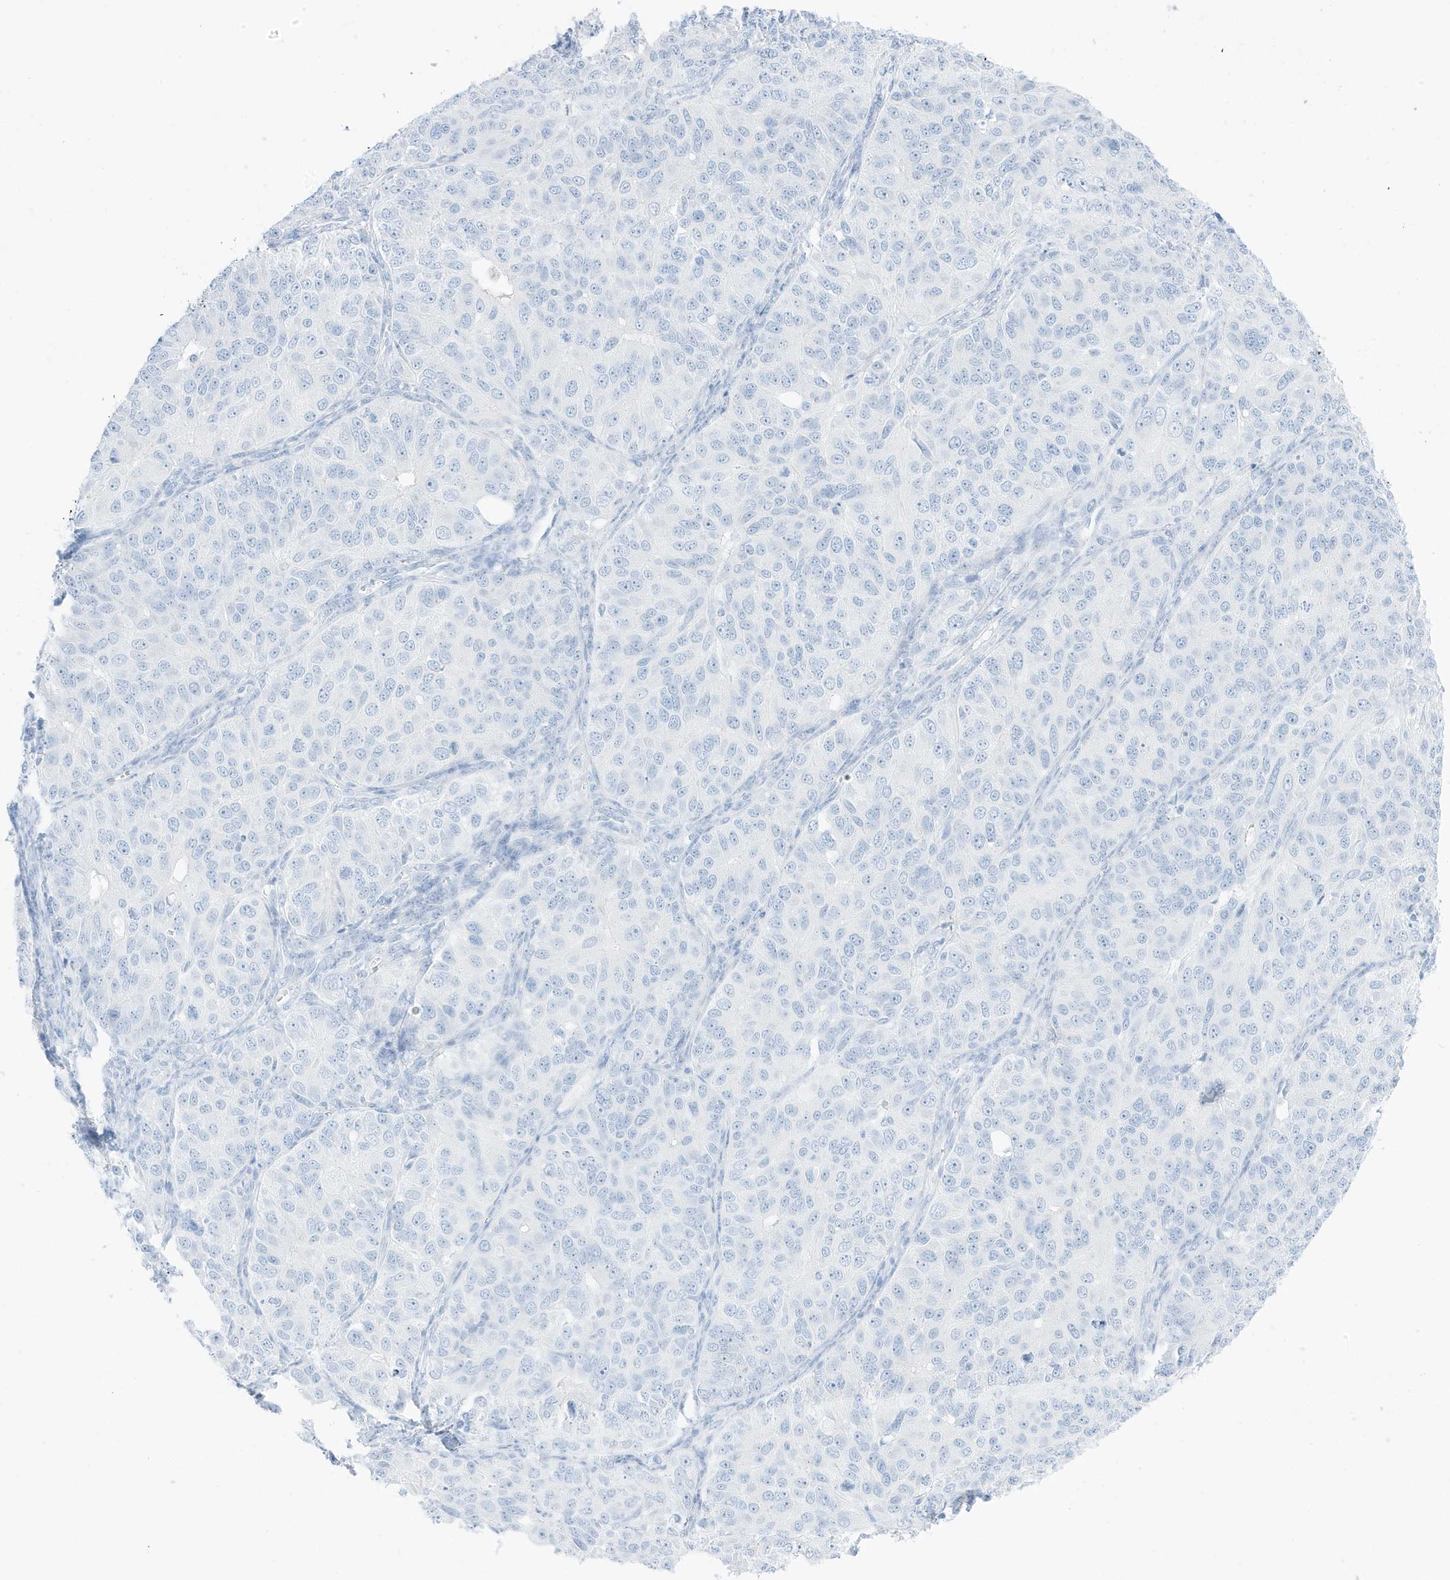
{"staining": {"intensity": "negative", "quantity": "none", "location": "none"}, "tissue": "ovarian cancer", "cell_type": "Tumor cells", "image_type": "cancer", "snomed": [{"axis": "morphology", "description": "Carcinoma, endometroid"}, {"axis": "topography", "description": "Ovary"}], "caption": "DAB immunohistochemical staining of human ovarian cancer (endometroid carcinoma) demonstrates no significant expression in tumor cells.", "gene": "SLC22A13", "patient": {"sex": "female", "age": 51}}